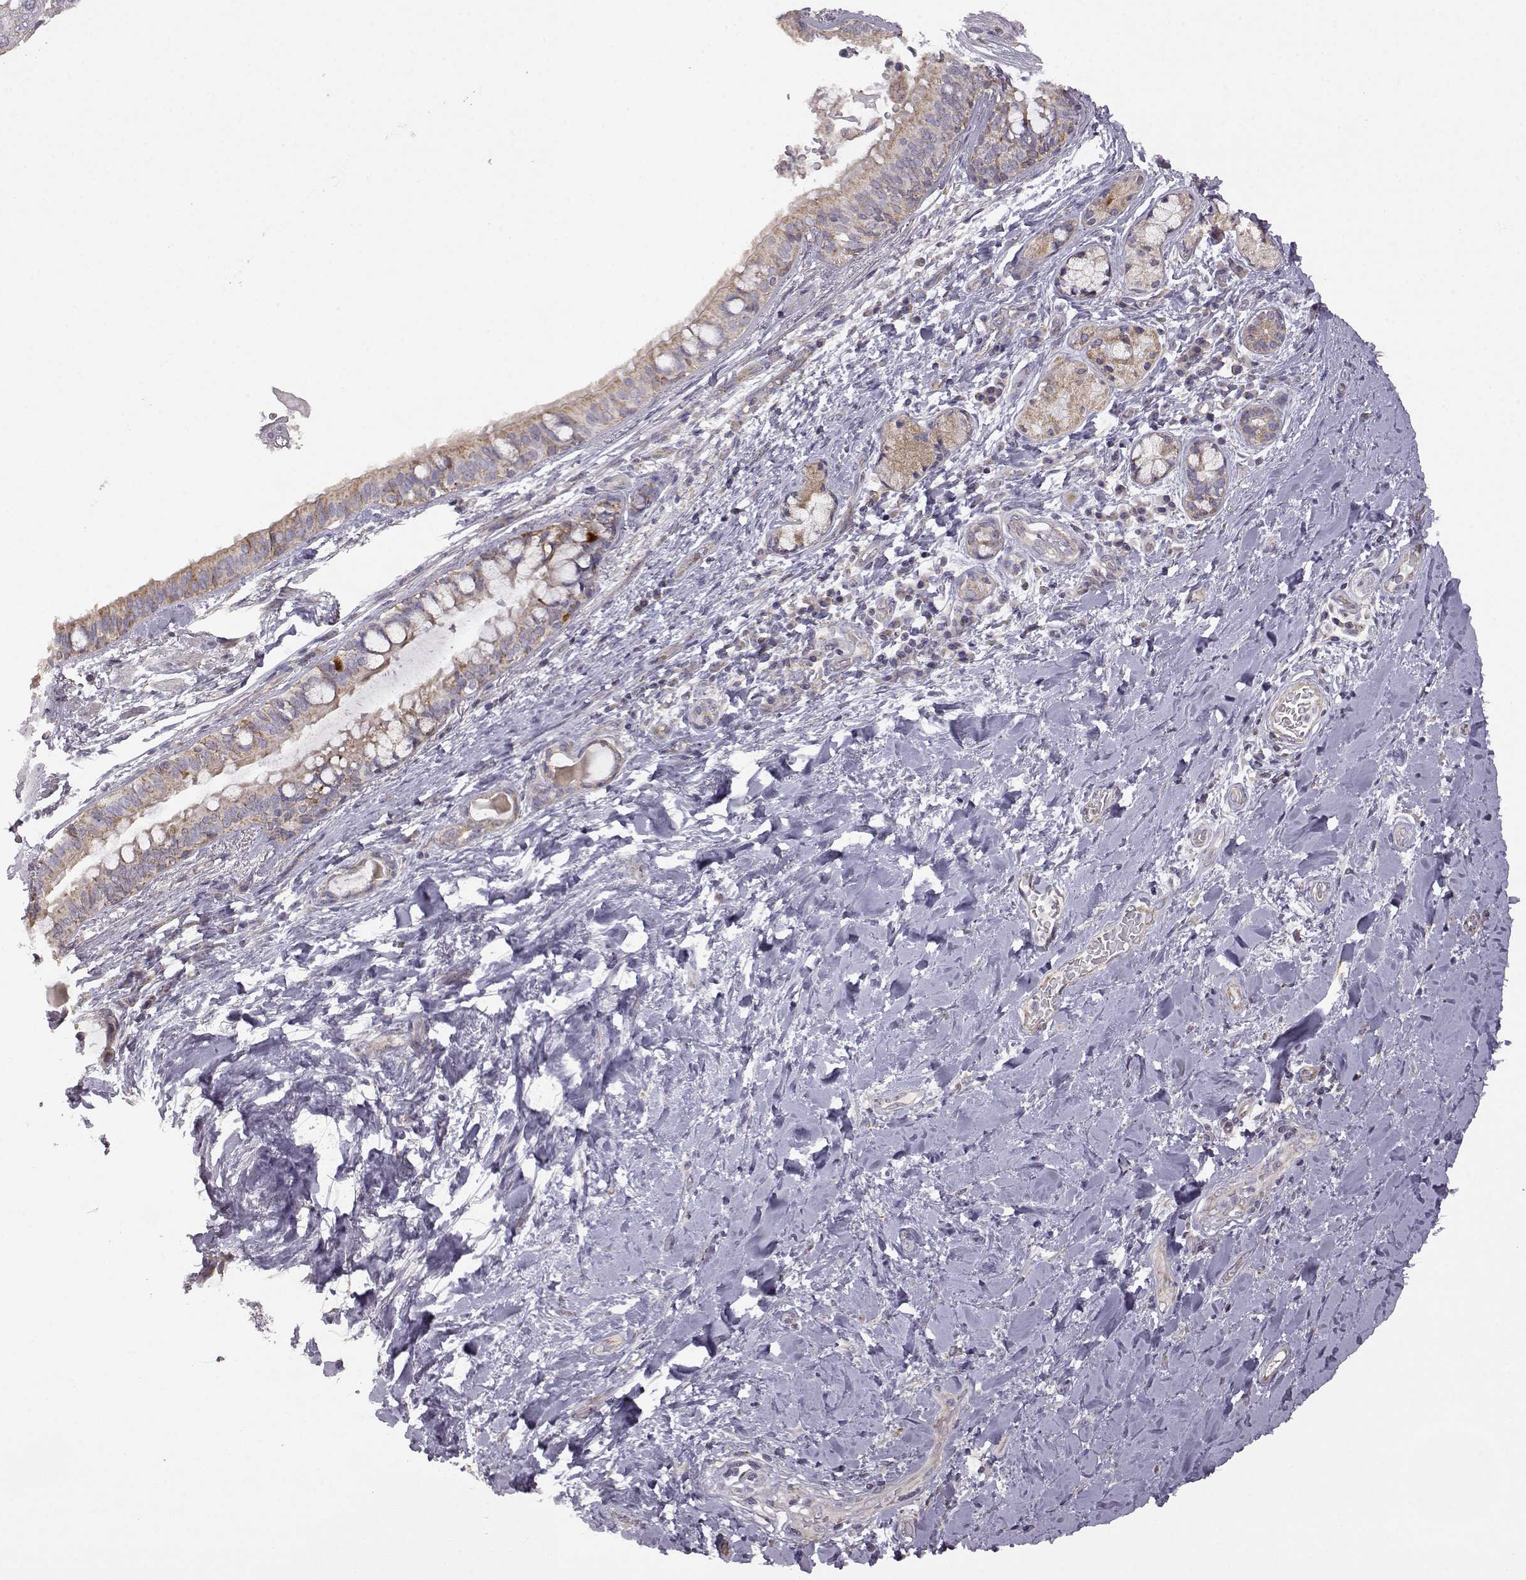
{"staining": {"intensity": "weak", "quantity": "25%-75%", "location": "cytoplasmic/membranous"}, "tissue": "bronchus", "cell_type": "Respiratory epithelial cells", "image_type": "normal", "snomed": [{"axis": "morphology", "description": "Normal tissue, NOS"}, {"axis": "morphology", "description": "Squamous cell carcinoma, NOS"}, {"axis": "topography", "description": "Bronchus"}, {"axis": "topography", "description": "Lung"}], "caption": "Immunohistochemical staining of normal human bronchus displays 25%-75% levels of weak cytoplasmic/membranous protein positivity in about 25%-75% of respiratory epithelial cells. (brown staining indicates protein expression, while blue staining denotes nuclei).", "gene": "DDC", "patient": {"sex": "male", "age": 69}}